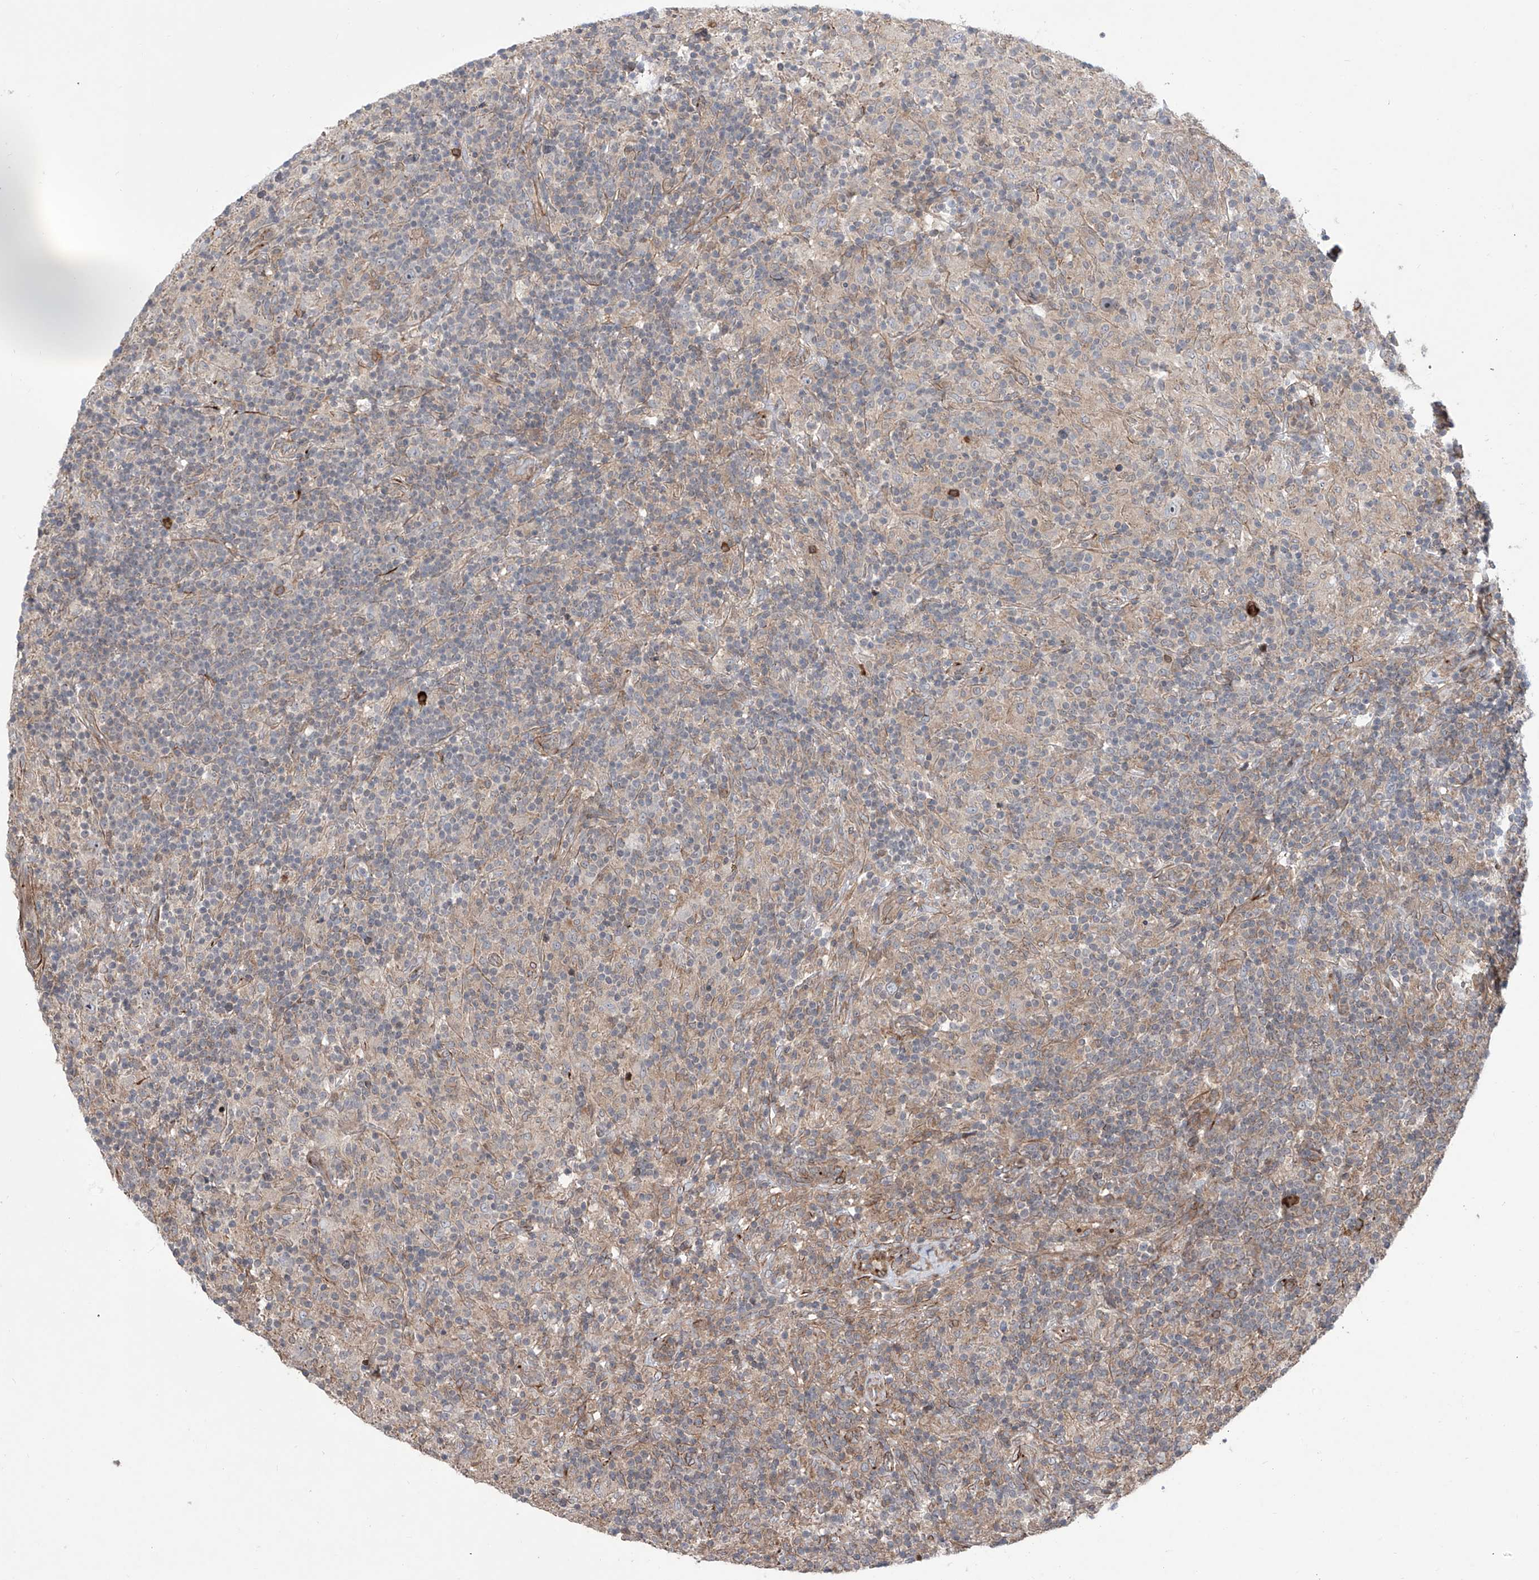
{"staining": {"intensity": "negative", "quantity": "none", "location": "none"}, "tissue": "lymphoma", "cell_type": "Tumor cells", "image_type": "cancer", "snomed": [{"axis": "morphology", "description": "Hodgkin's disease, NOS"}, {"axis": "topography", "description": "Lymph node"}], "caption": "Micrograph shows no protein expression in tumor cells of lymphoma tissue.", "gene": "APAF1", "patient": {"sex": "male", "age": 70}}